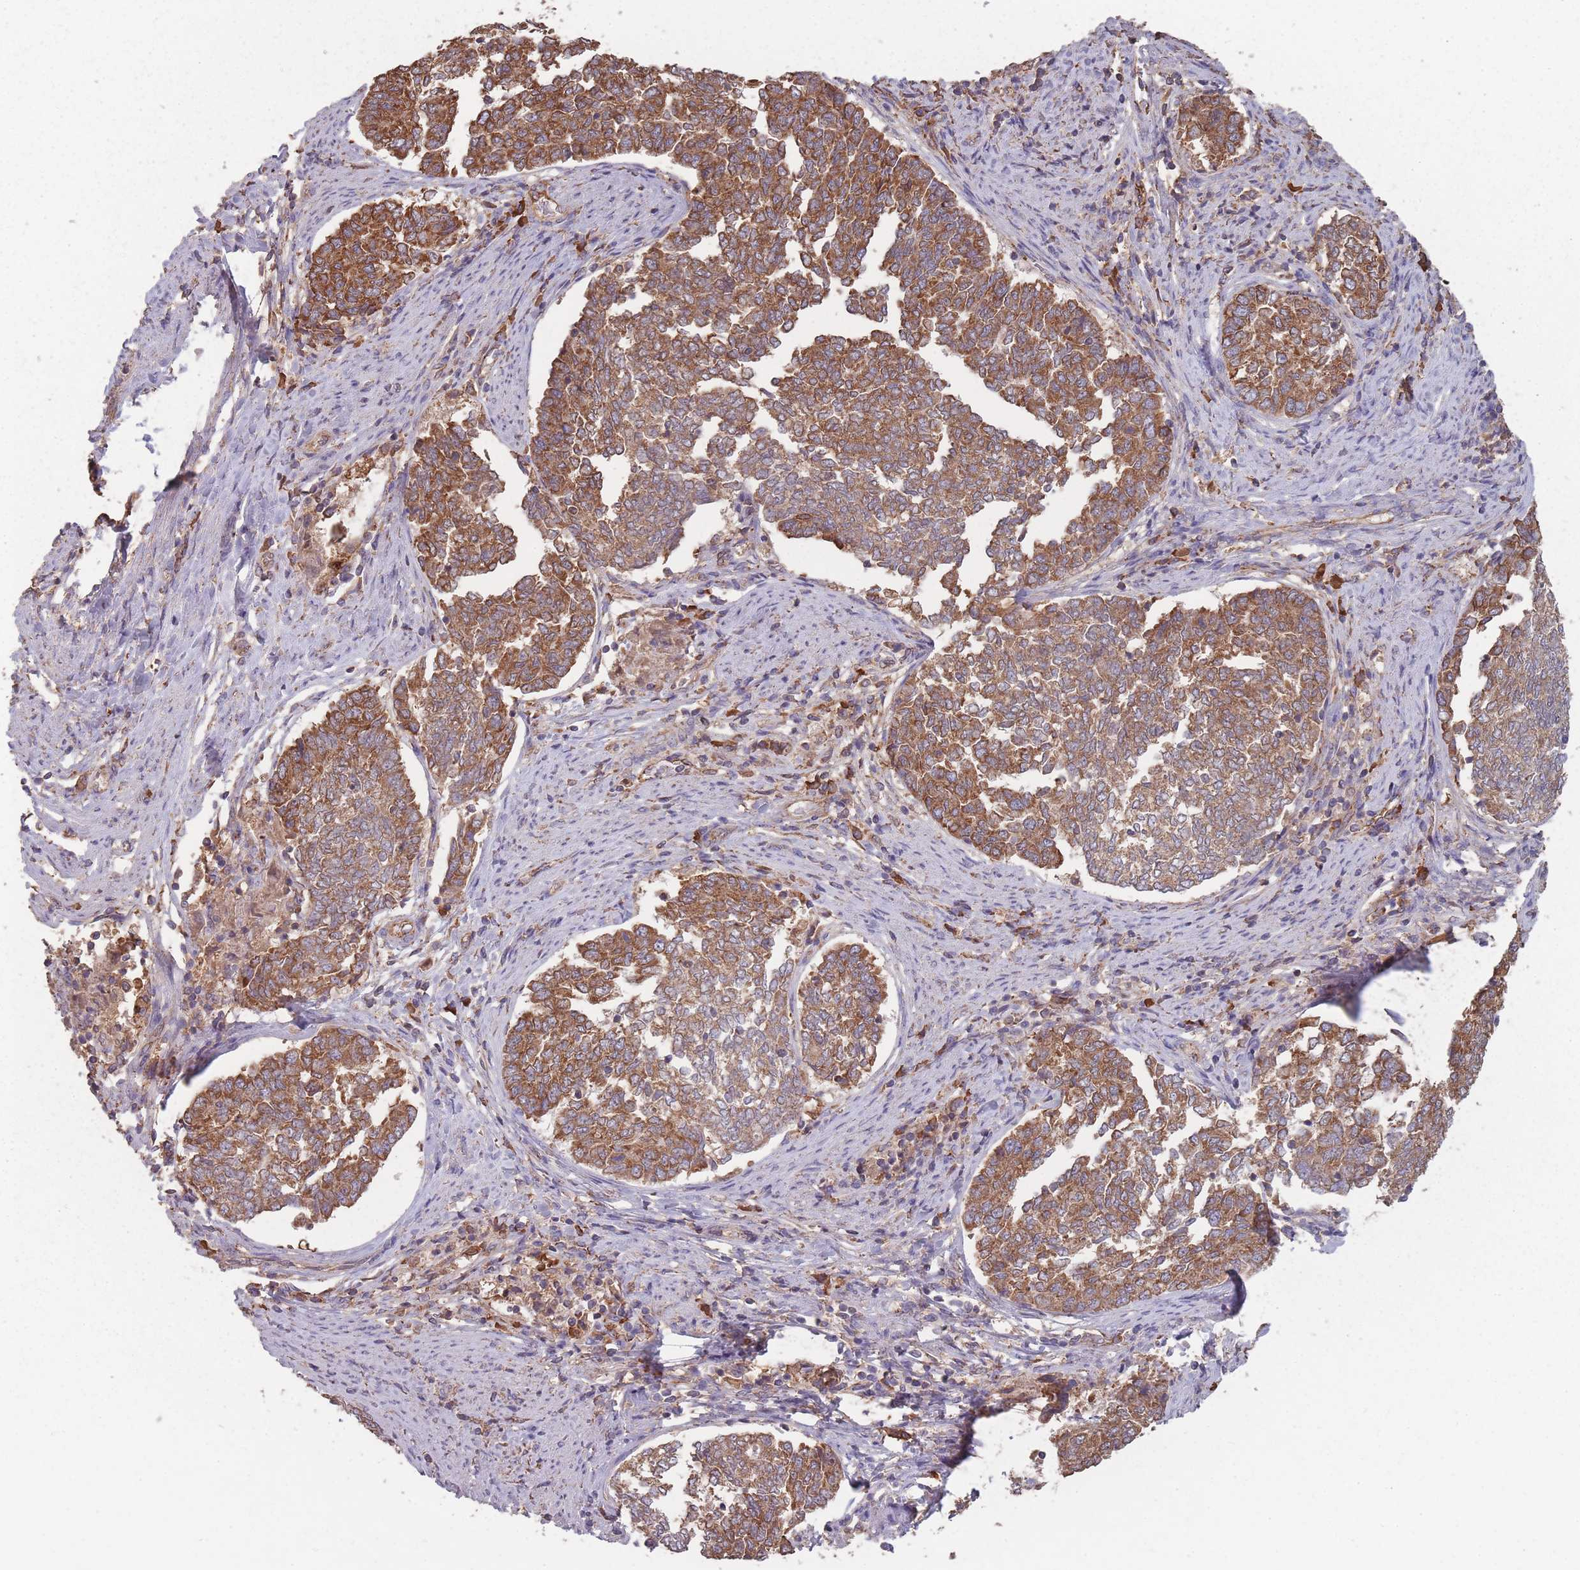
{"staining": {"intensity": "moderate", "quantity": ">75%", "location": "cytoplasmic/membranous"}, "tissue": "endometrial cancer", "cell_type": "Tumor cells", "image_type": "cancer", "snomed": [{"axis": "morphology", "description": "Adenocarcinoma, NOS"}, {"axis": "topography", "description": "Endometrium"}], "caption": "Endometrial adenocarcinoma stained for a protein reveals moderate cytoplasmic/membranous positivity in tumor cells.", "gene": "SANBR", "patient": {"sex": "female", "age": 80}}